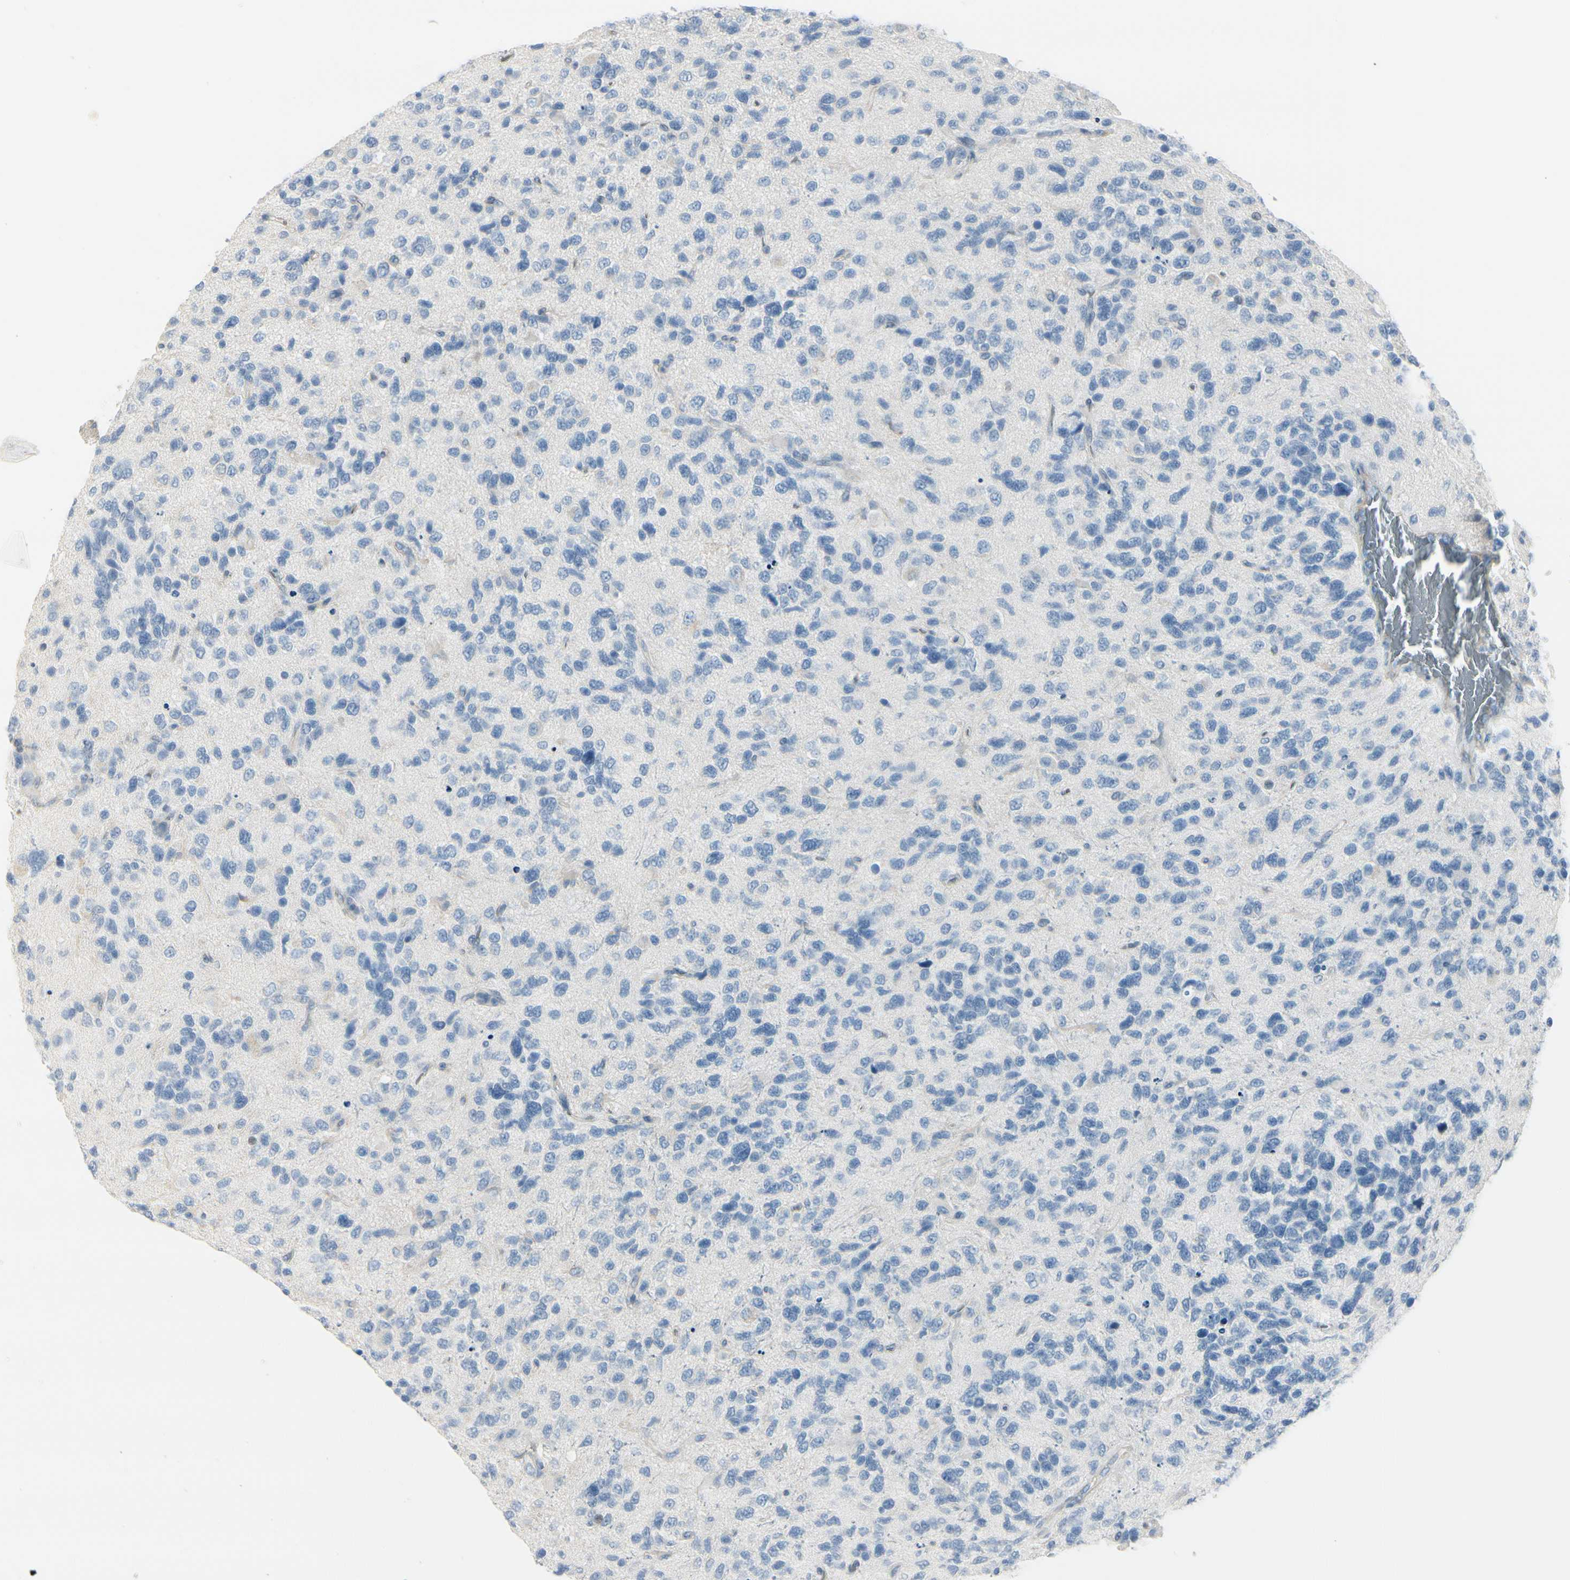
{"staining": {"intensity": "negative", "quantity": "none", "location": "none"}, "tissue": "glioma", "cell_type": "Tumor cells", "image_type": "cancer", "snomed": [{"axis": "morphology", "description": "Glioma, malignant, High grade"}, {"axis": "topography", "description": "Brain"}], "caption": "Micrograph shows no significant protein staining in tumor cells of glioma. Brightfield microscopy of immunohistochemistry (IHC) stained with DAB (3,3'-diaminobenzidine) (brown) and hematoxylin (blue), captured at high magnification.", "gene": "CDHR5", "patient": {"sex": "female", "age": 58}}